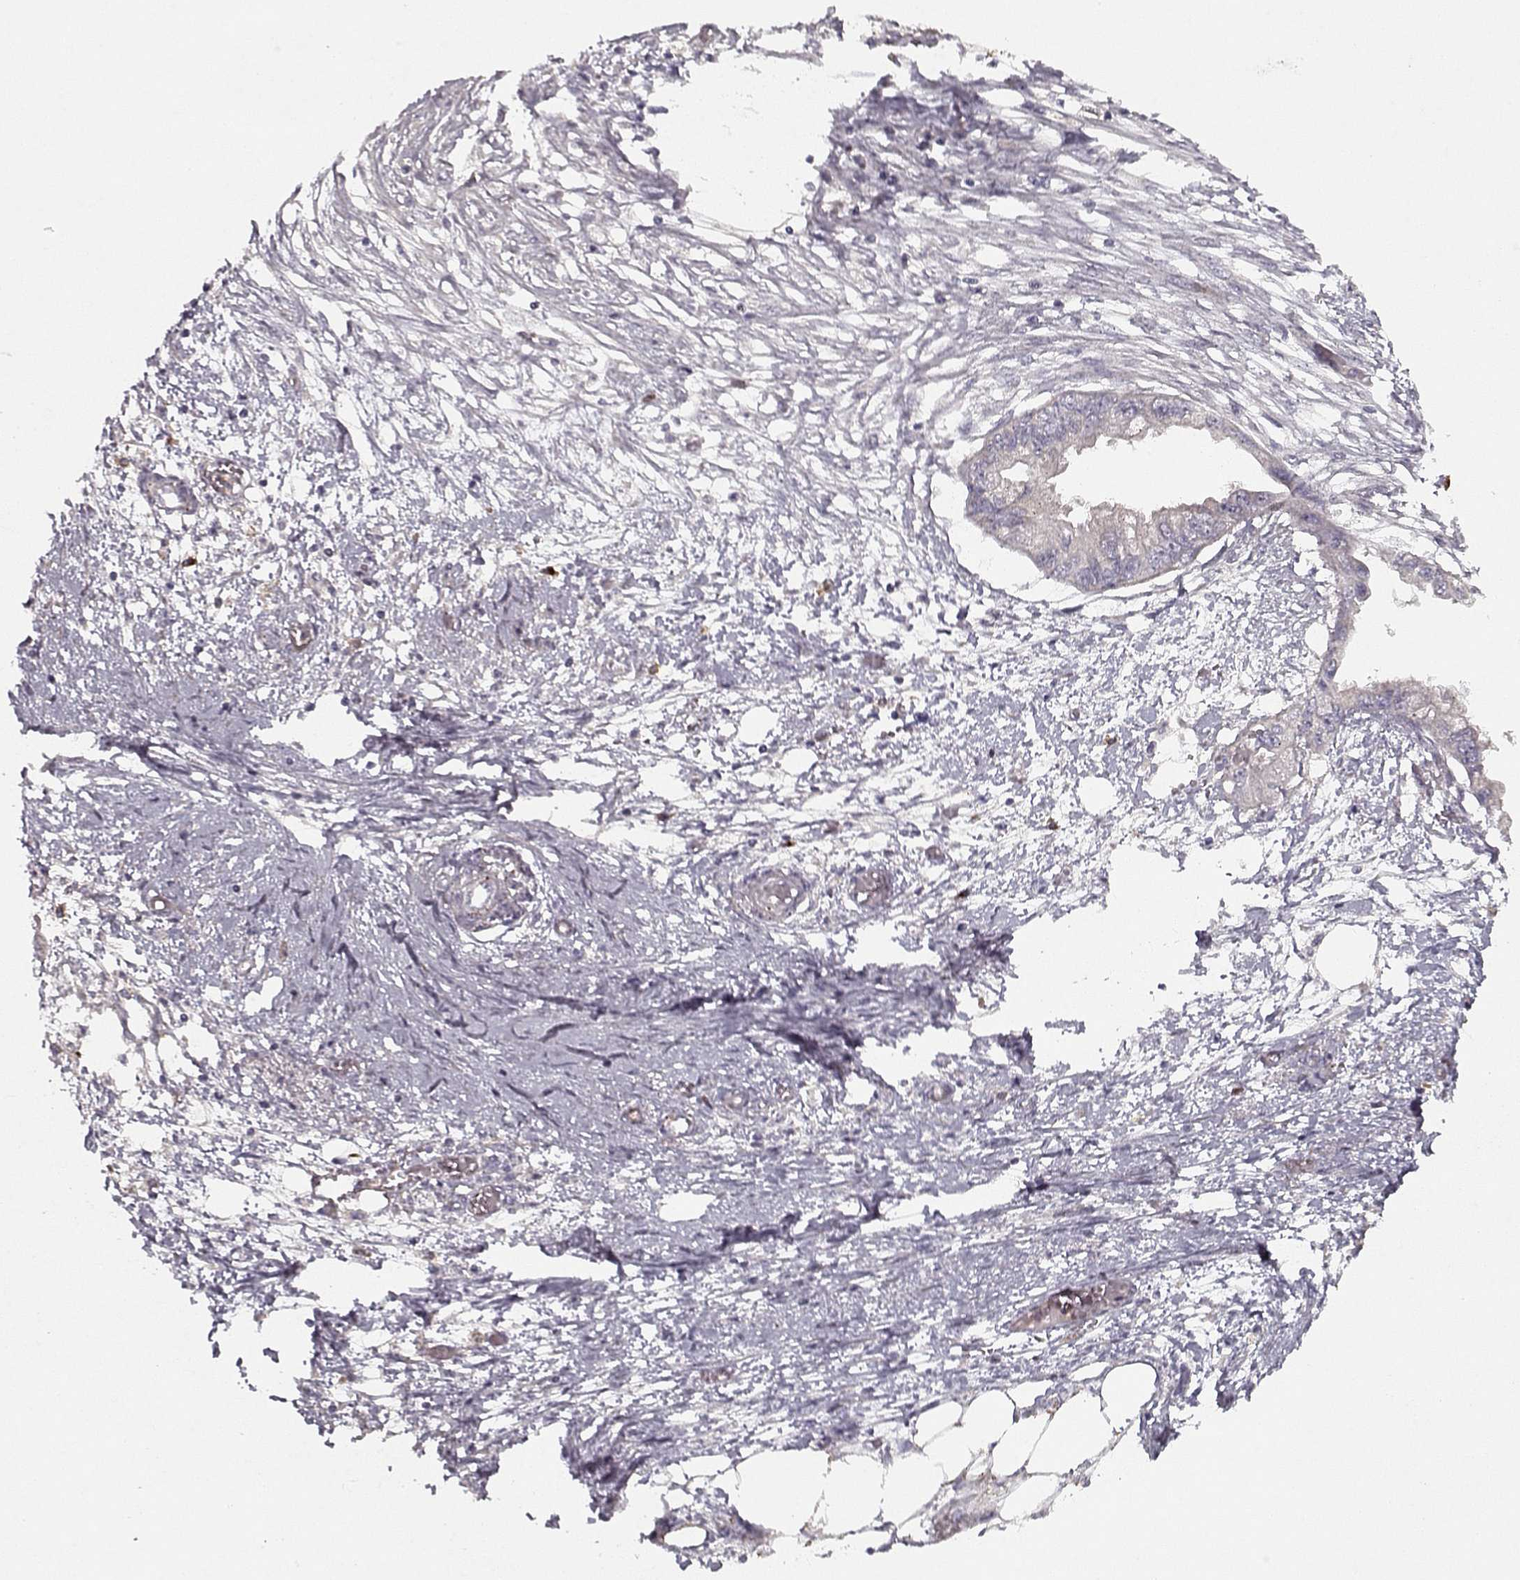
{"staining": {"intensity": "negative", "quantity": "none", "location": "none"}, "tissue": "endometrial cancer", "cell_type": "Tumor cells", "image_type": "cancer", "snomed": [{"axis": "morphology", "description": "Adenocarcinoma, NOS"}, {"axis": "morphology", "description": "Adenocarcinoma, metastatic, NOS"}, {"axis": "topography", "description": "Adipose tissue"}, {"axis": "topography", "description": "Endometrium"}], "caption": "A high-resolution histopathology image shows immunohistochemistry staining of endometrial cancer (metastatic adenocarcinoma), which demonstrates no significant positivity in tumor cells.", "gene": "UNC13D", "patient": {"sex": "female", "age": 67}}